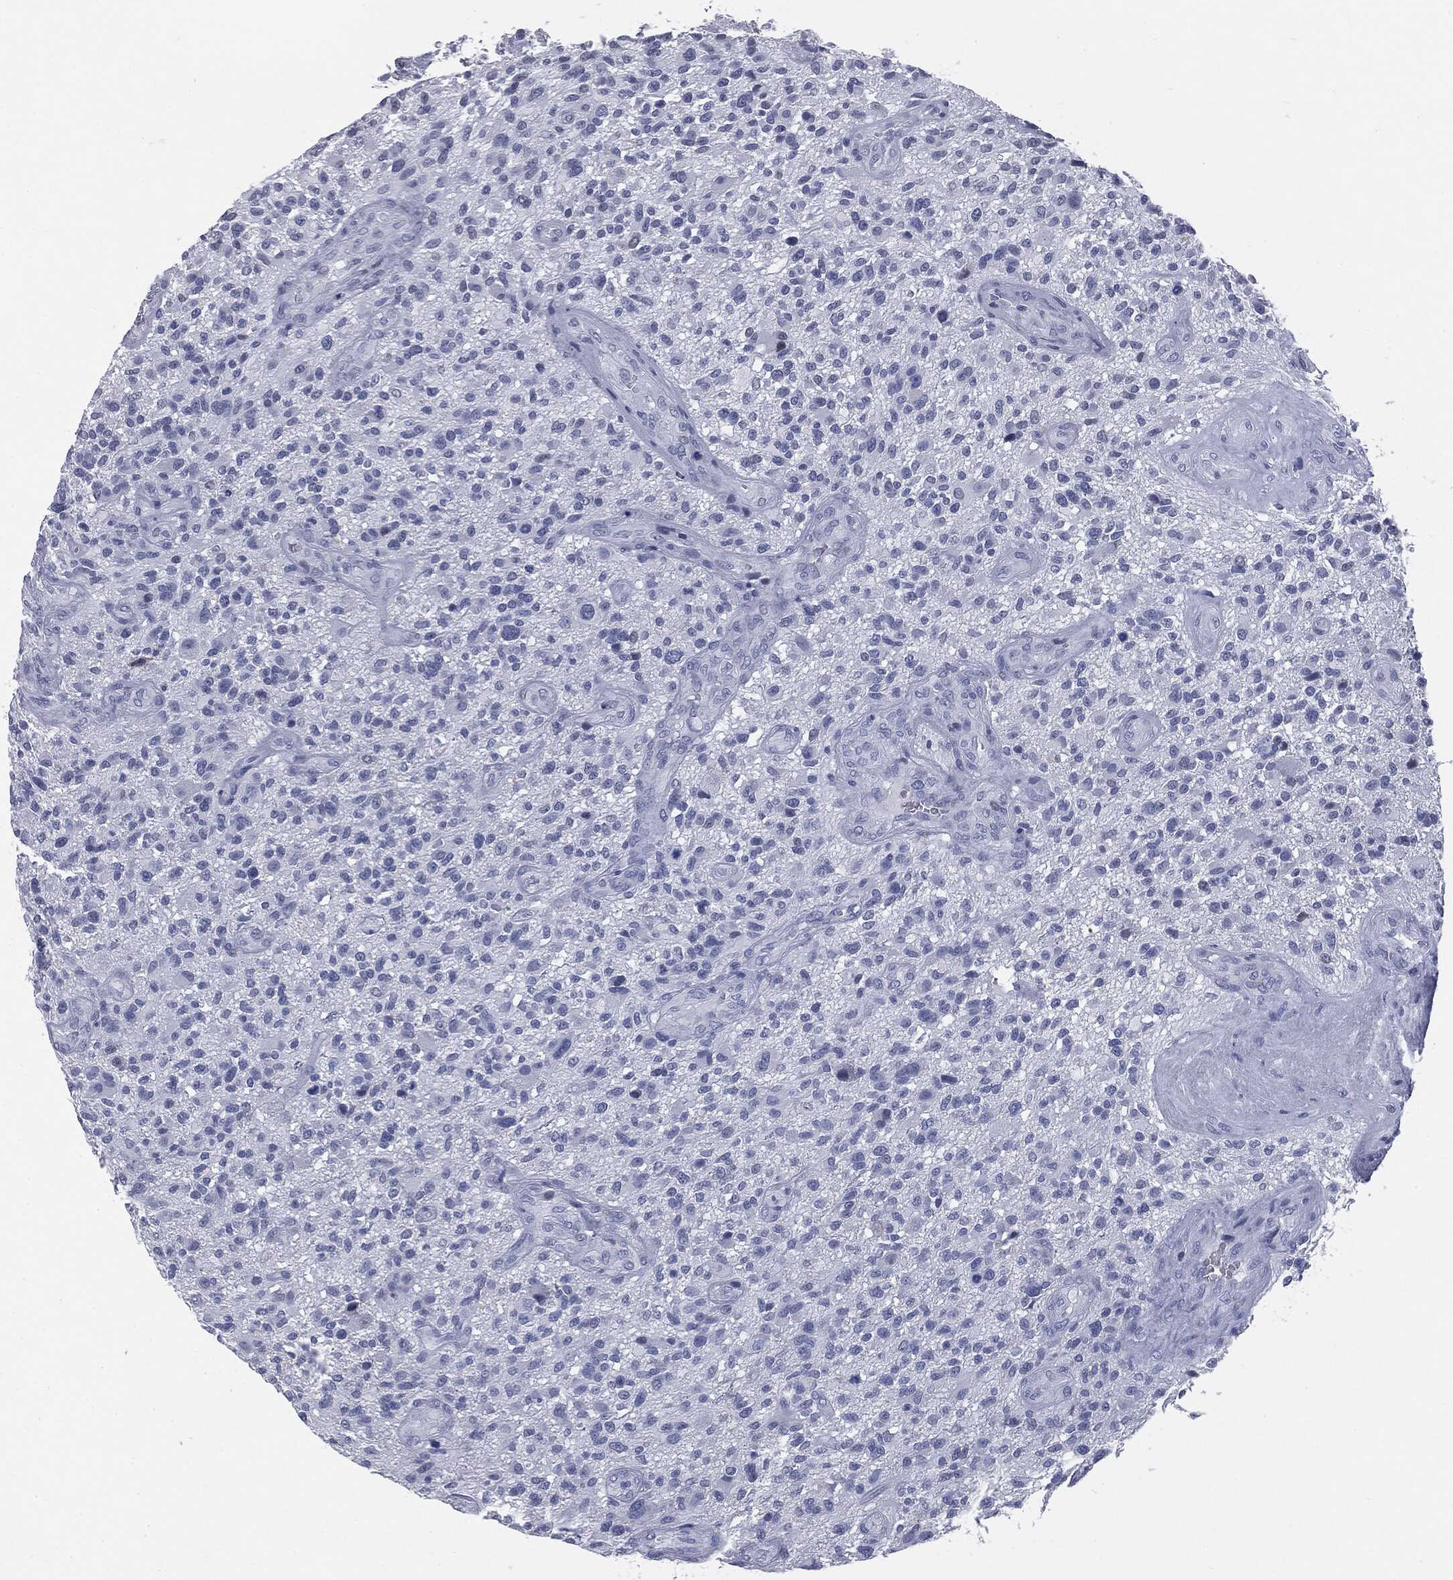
{"staining": {"intensity": "negative", "quantity": "none", "location": "none"}, "tissue": "glioma", "cell_type": "Tumor cells", "image_type": "cancer", "snomed": [{"axis": "morphology", "description": "Glioma, malignant, High grade"}, {"axis": "topography", "description": "Brain"}], "caption": "This is a histopathology image of IHC staining of malignant high-grade glioma, which shows no staining in tumor cells.", "gene": "TPO", "patient": {"sex": "male", "age": 47}}